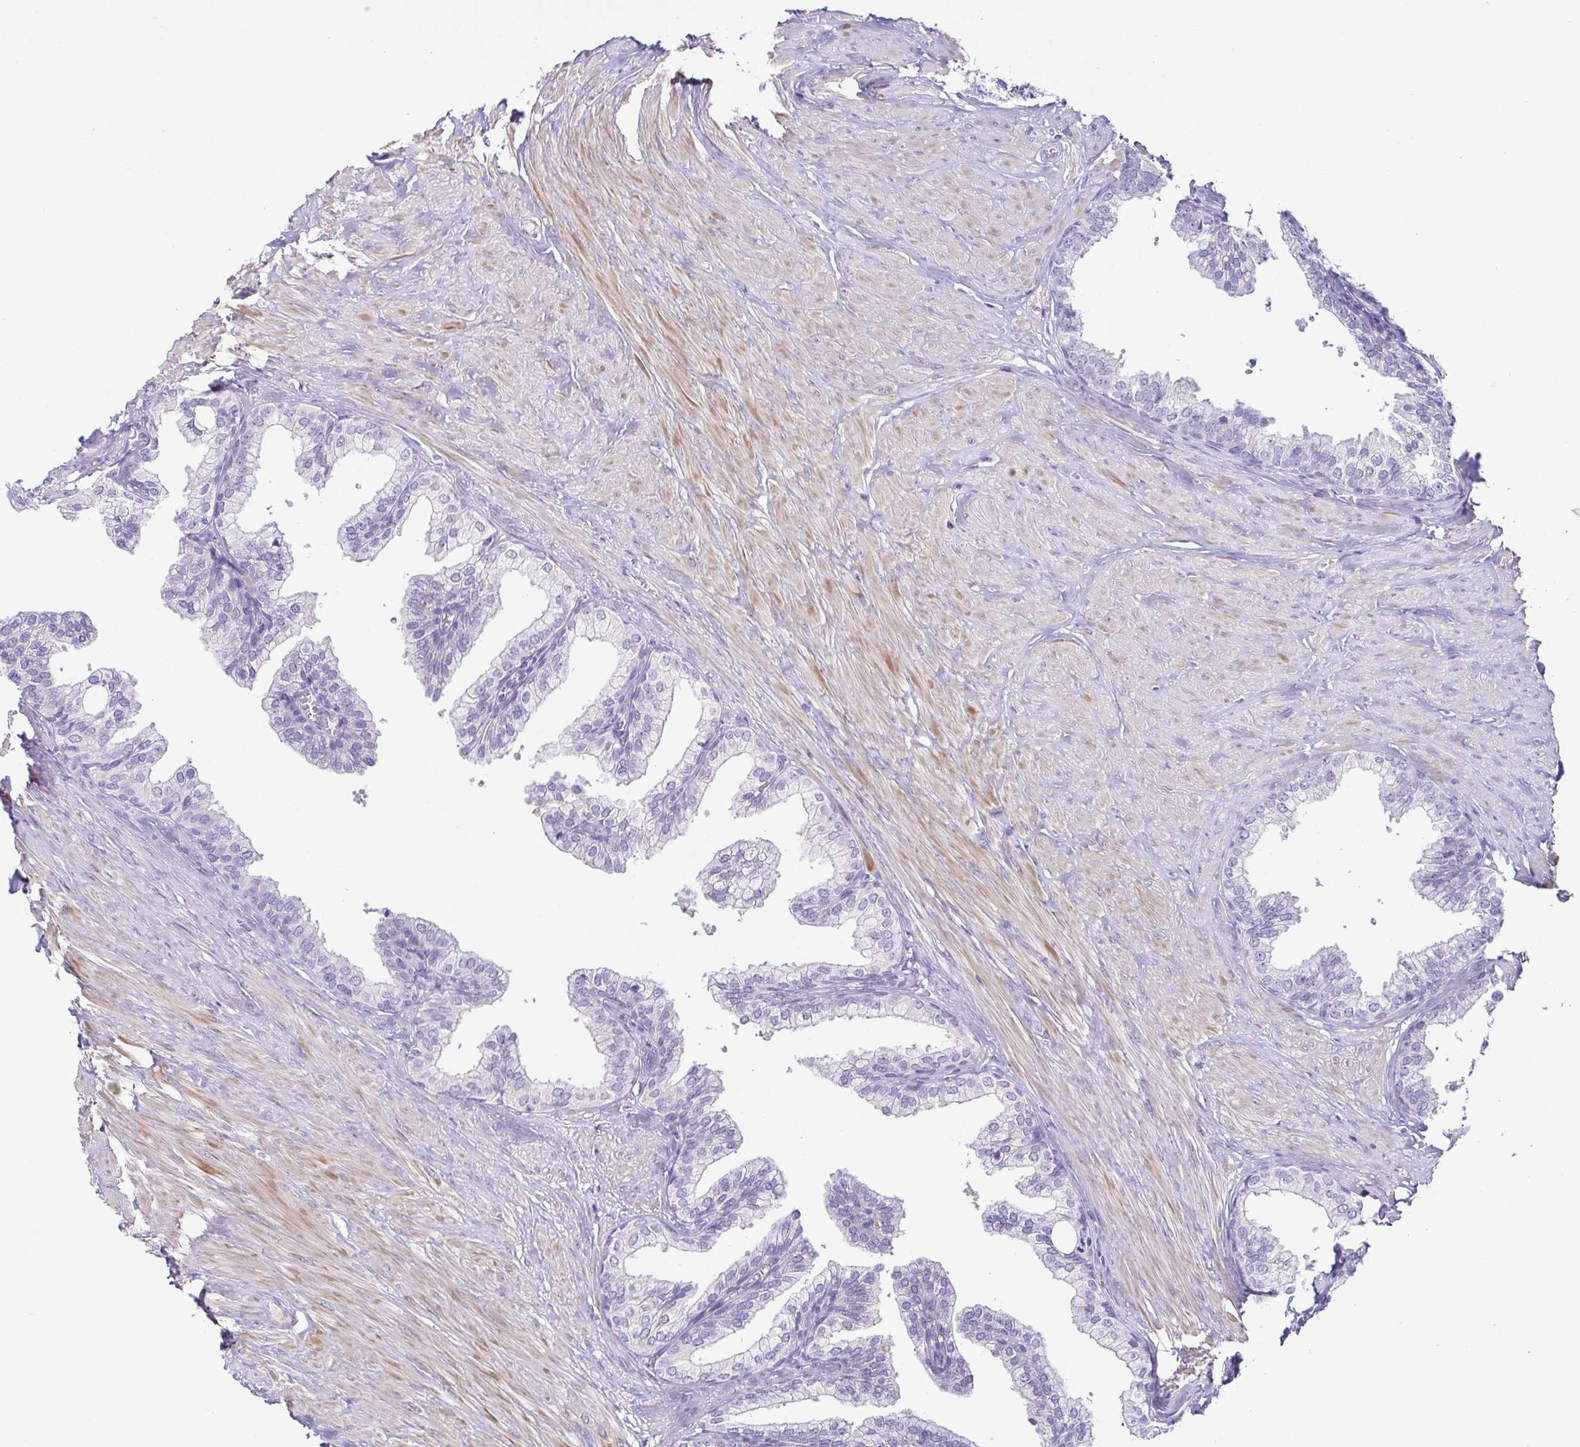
{"staining": {"intensity": "negative", "quantity": "none", "location": "none"}, "tissue": "prostate", "cell_type": "Glandular cells", "image_type": "normal", "snomed": [{"axis": "morphology", "description": "Normal tissue, NOS"}, {"axis": "topography", "description": "Prostate"}, {"axis": "topography", "description": "Peripheral nerve tissue"}], "caption": "Prostate was stained to show a protein in brown. There is no significant positivity in glandular cells. (Brightfield microscopy of DAB immunohistochemistry at high magnification).", "gene": "TERT", "patient": {"sex": "male", "age": 55}}